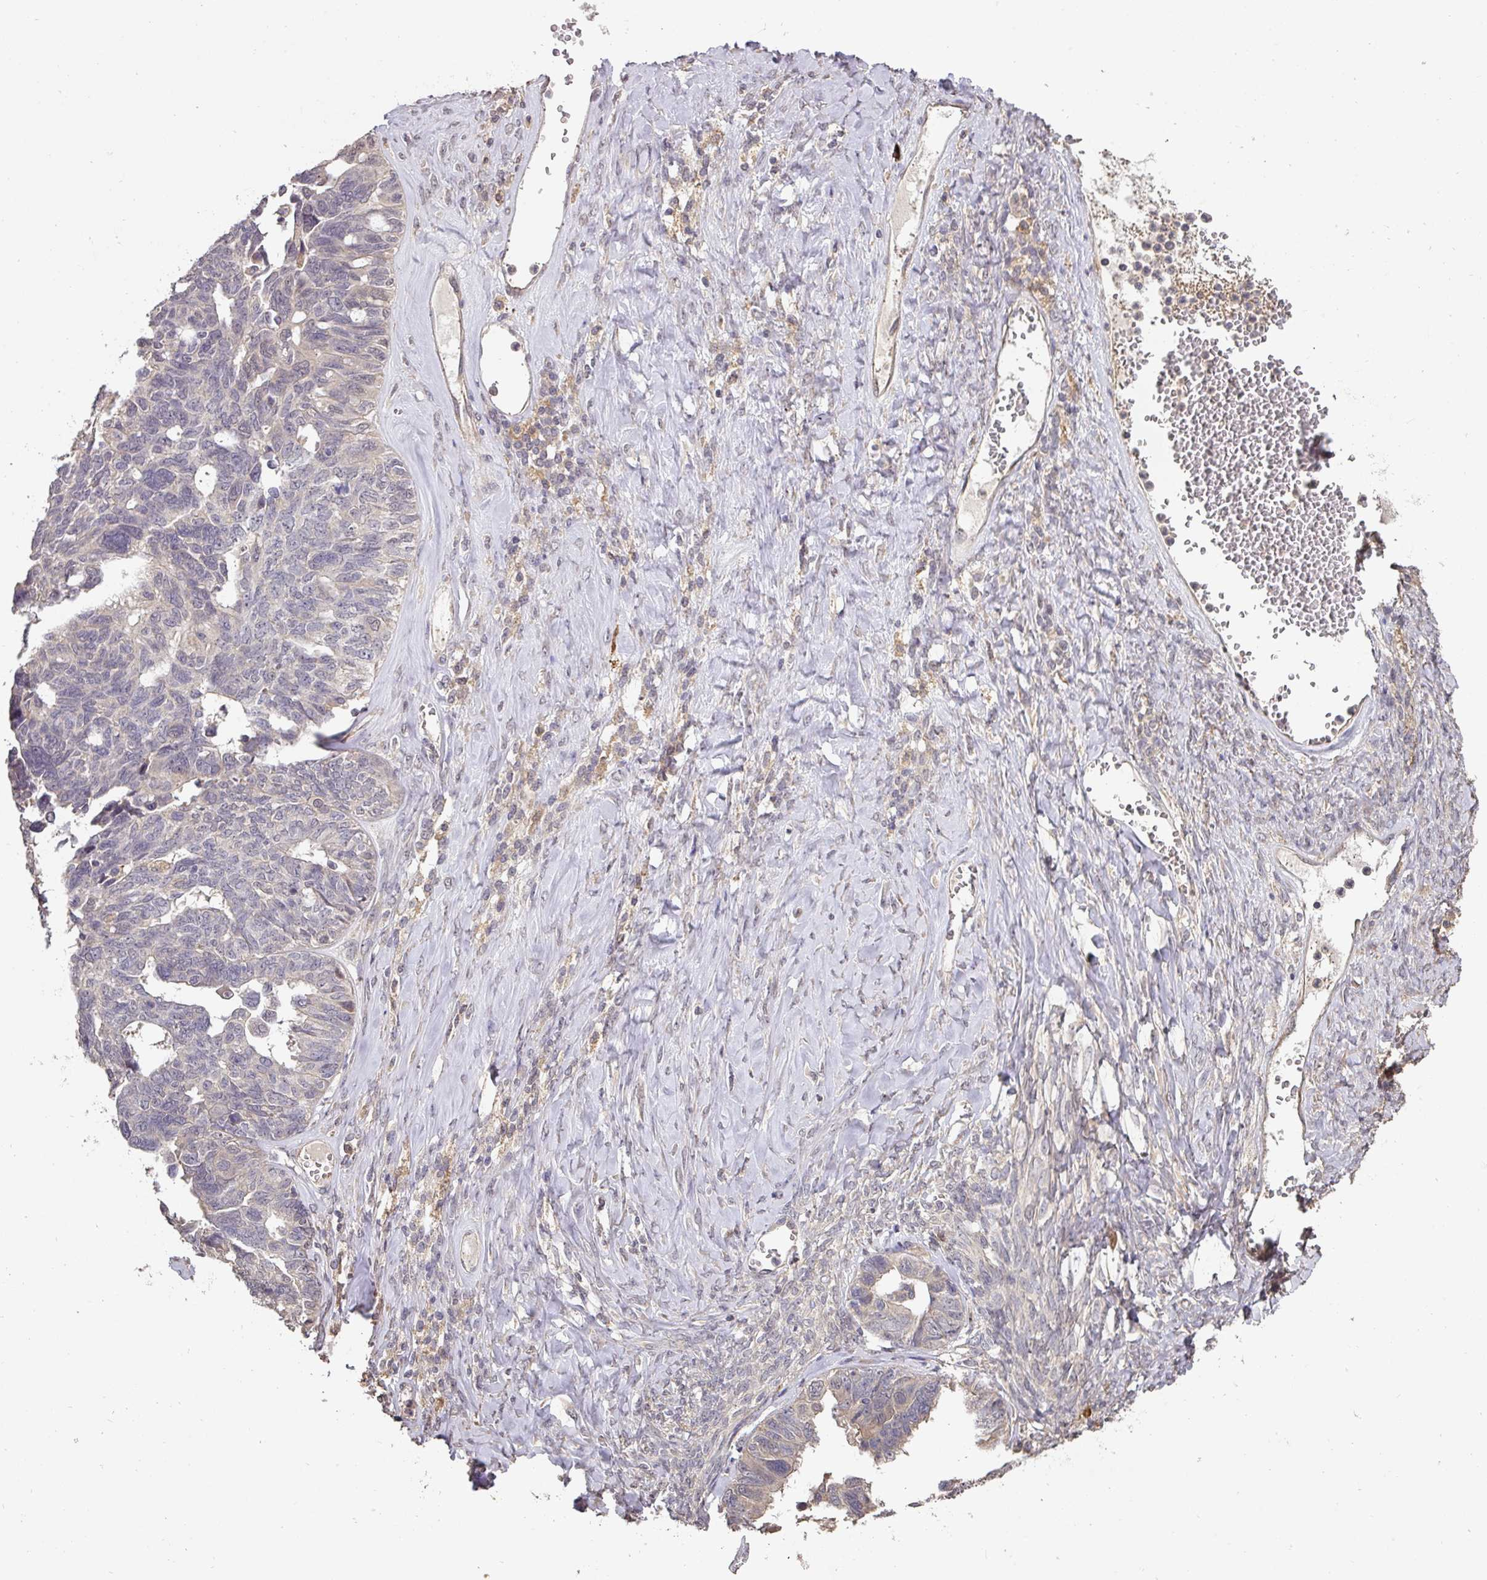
{"staining": {"intensity": "negative", "quantity": "none", "location": "none"}, "tissue": "ovarian cancer", "cell_type": "Tumor cells", "image_type": "cancer", "snomed": [{"axis": "morphology", "description": "Cystadenocarcinoma, serous, NOS"}, {"axis": "topography", "description": "Ovary"}], "caption": "The micrograph shows no significant positivity in tumor cells of serous cystadenocarcinoma (ovarian). (Brightfield microscopy of DAB (3,3'-diaminobenzidine) immunohistochemistry (IHC) at high magnification).", "gene": "ACVR2B", "patient": {"sex": "female", "age": 79}}